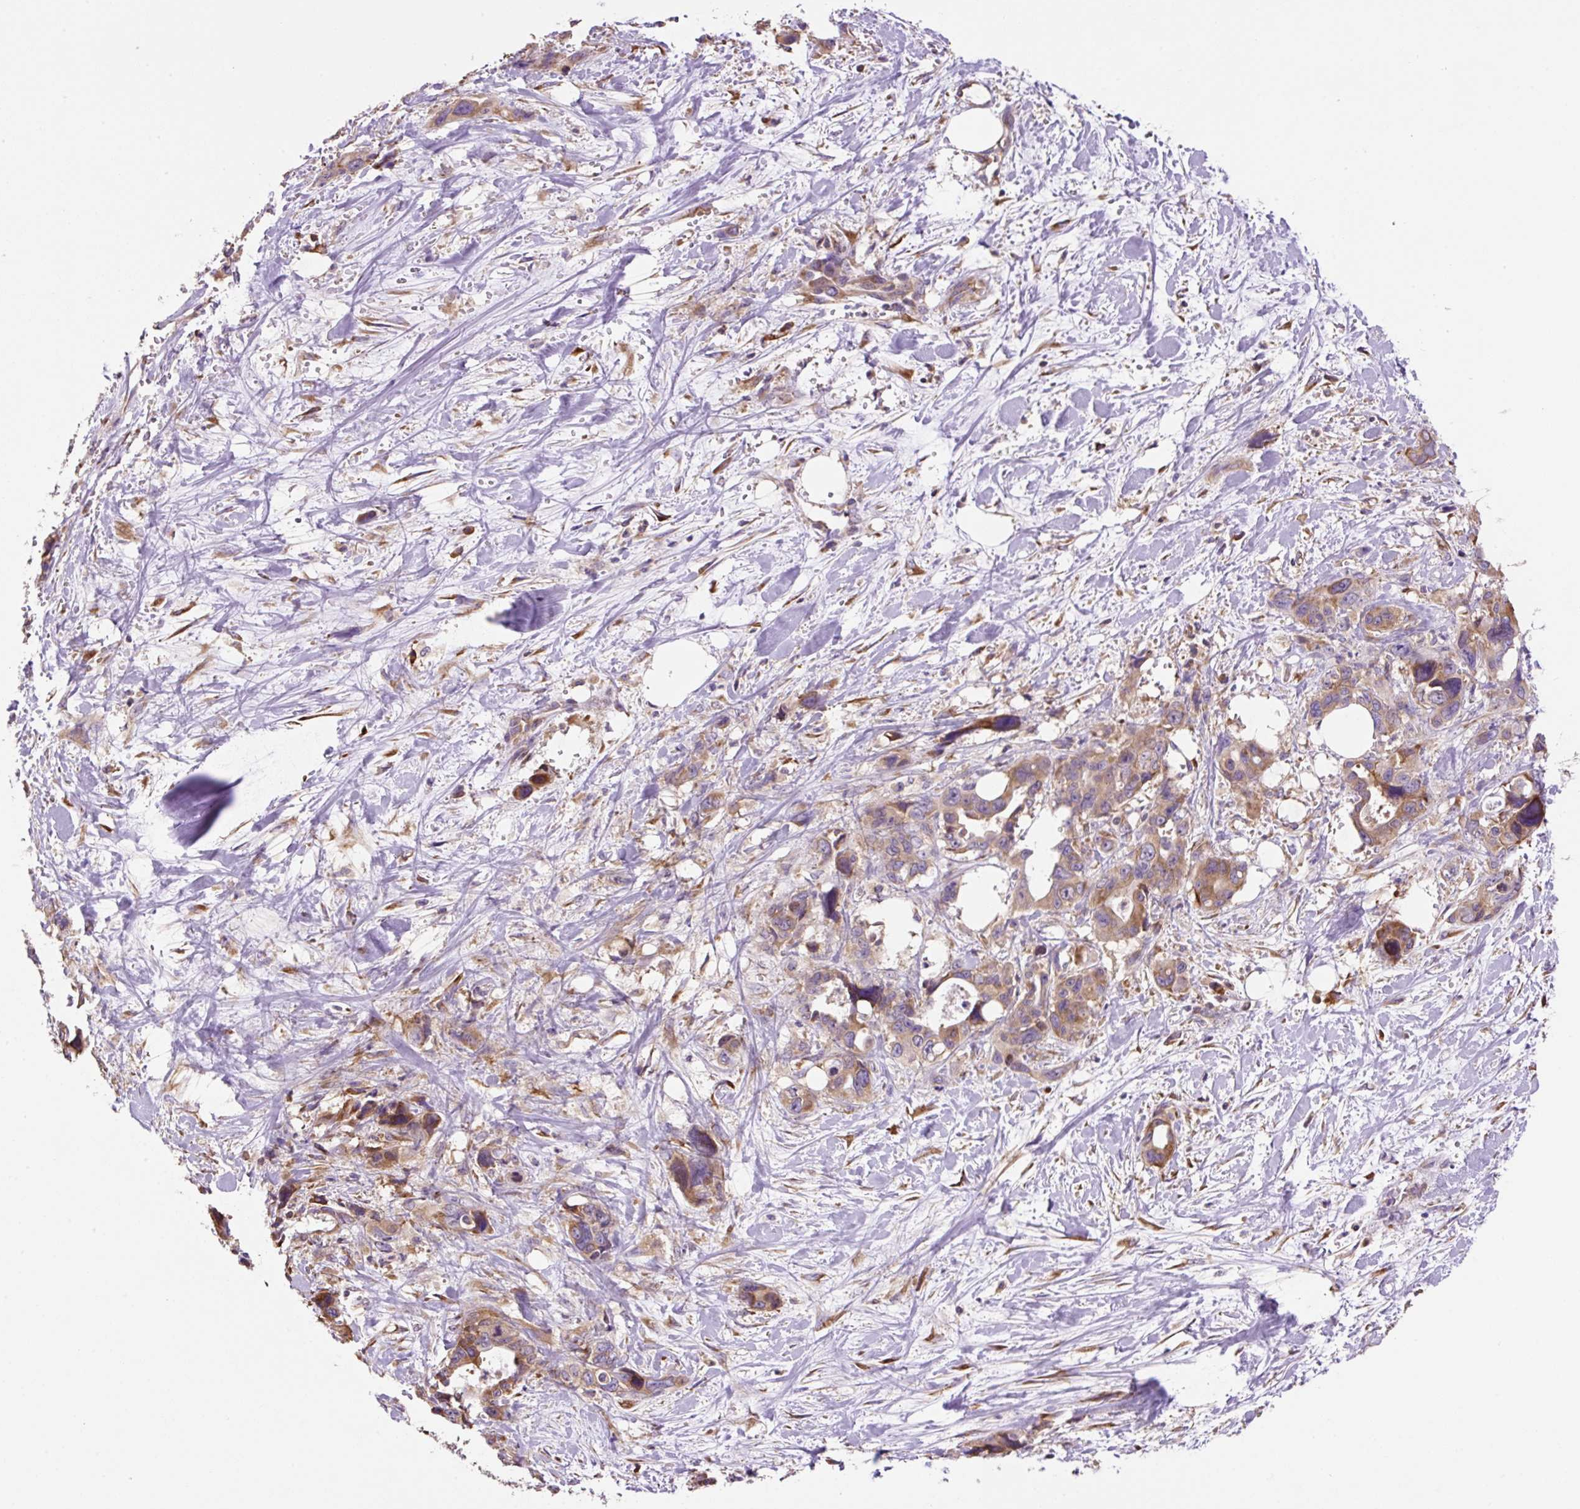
{"staining": {"intensity": "moderate", "quantity": ">75%", "location": "cytoplasmic/membranous"}, "tissue": "pancreatic cancer", "cell_type": "Tumor cells", "image_type": "cancer", "snomed": [{"axis": "morphology", "description": "Adenocarcinoma, NOS"}, {"axis": "topography", "description": "Pancreas"}], "caption": "Protein staining of pancreatic cancer tissue demonstrates moderate cytoplasmic/membranous expression in approximately >75% of tumor cells.", "gene": "RPS23", "patient": {"sex": "male", "age": 46}}